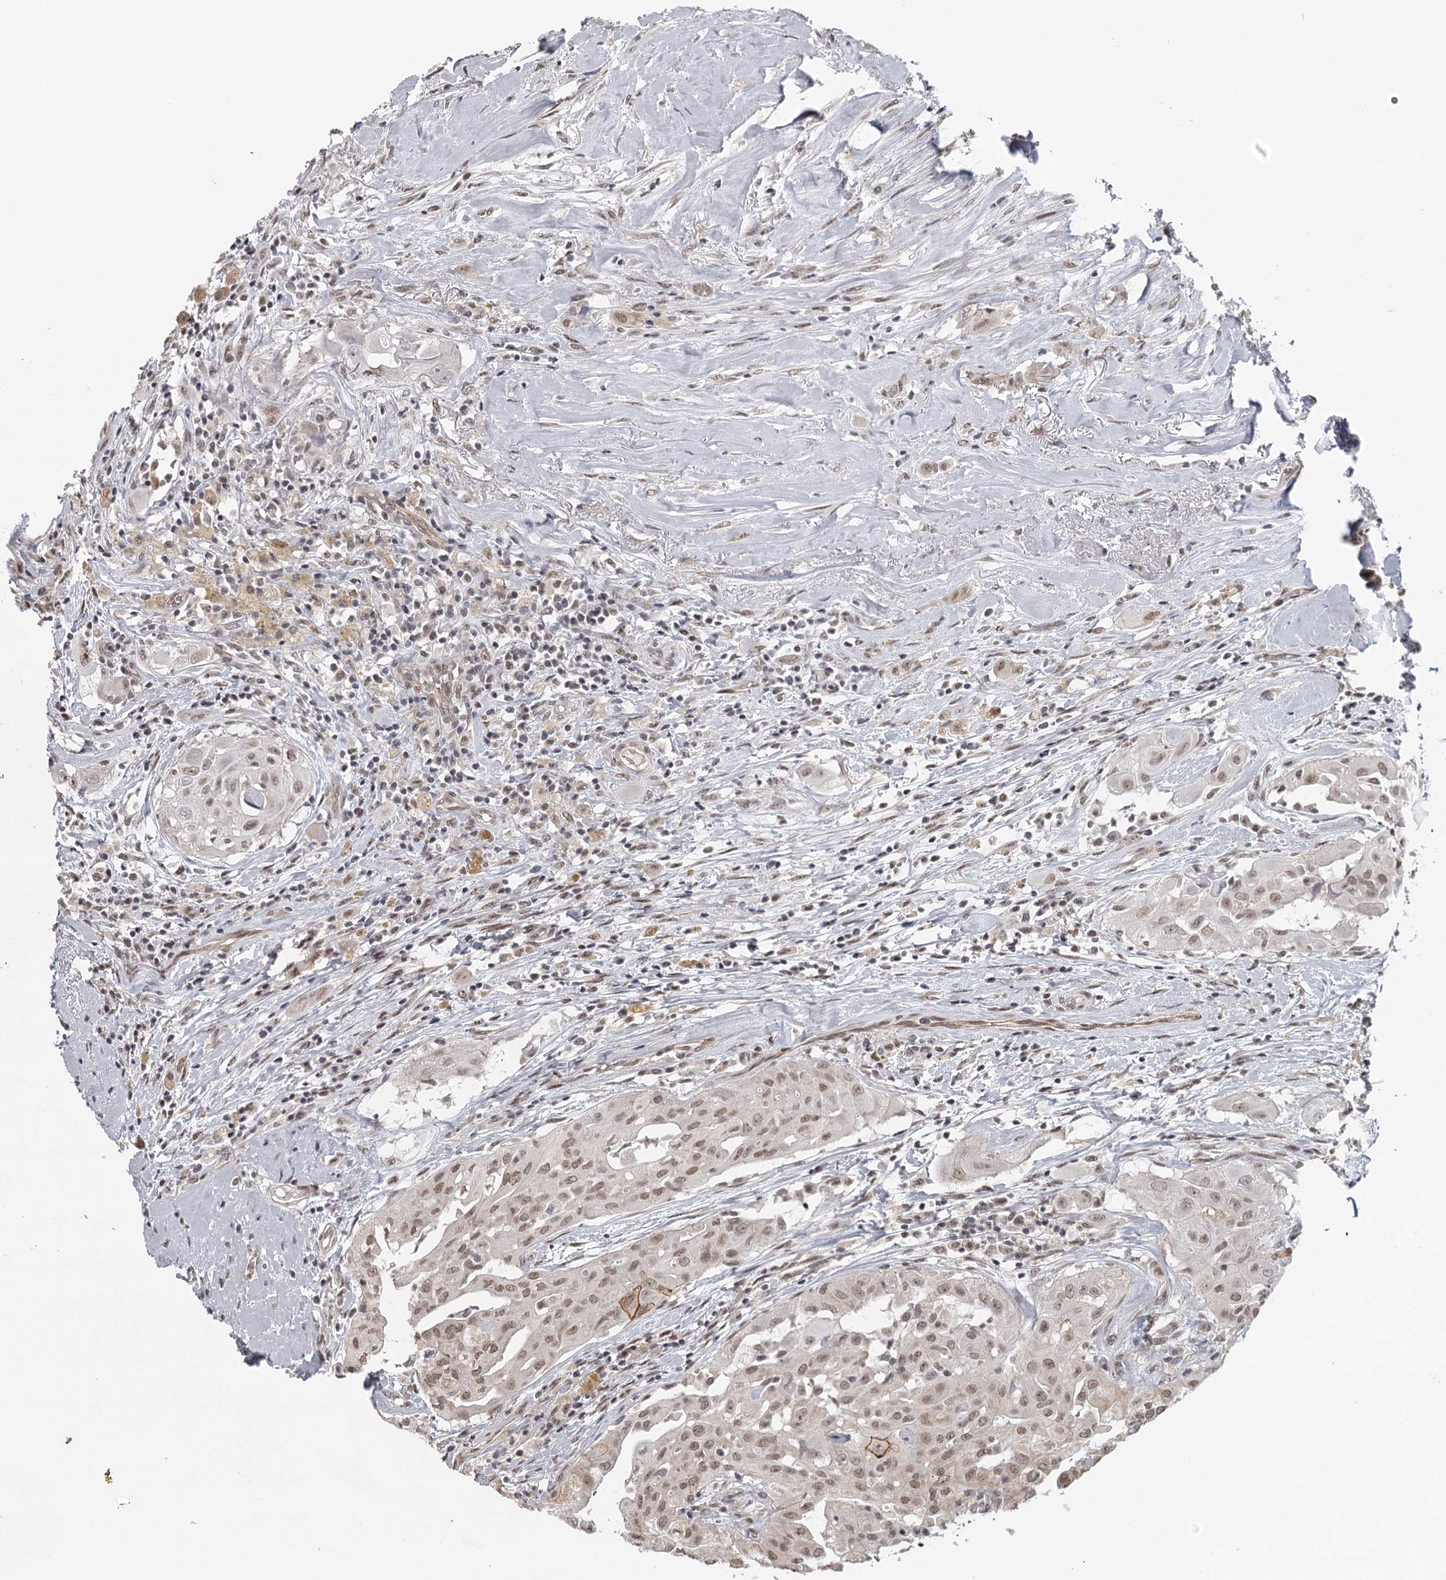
{"staining": {"intensity": "moderate", "quantity": ">75%", "location": "nuclear"}, "tissue": "thyroid cancer", "cell_type": "Tumor cells", "image_type": "cancer", "snomed": [{"axis": "morphology", "description": "Papillary adenocarcinoma, NOS"}, {"axis": "topography", "description": "Thyroid gland"}], "caption": "Immunohistochemical staining of thyroid cancer reveals medium levels of moderate nuclear staining in approximately >75% of tumor cells.", "gene": "FAM13C", "patient": {"sex": "female", "age": 59}}